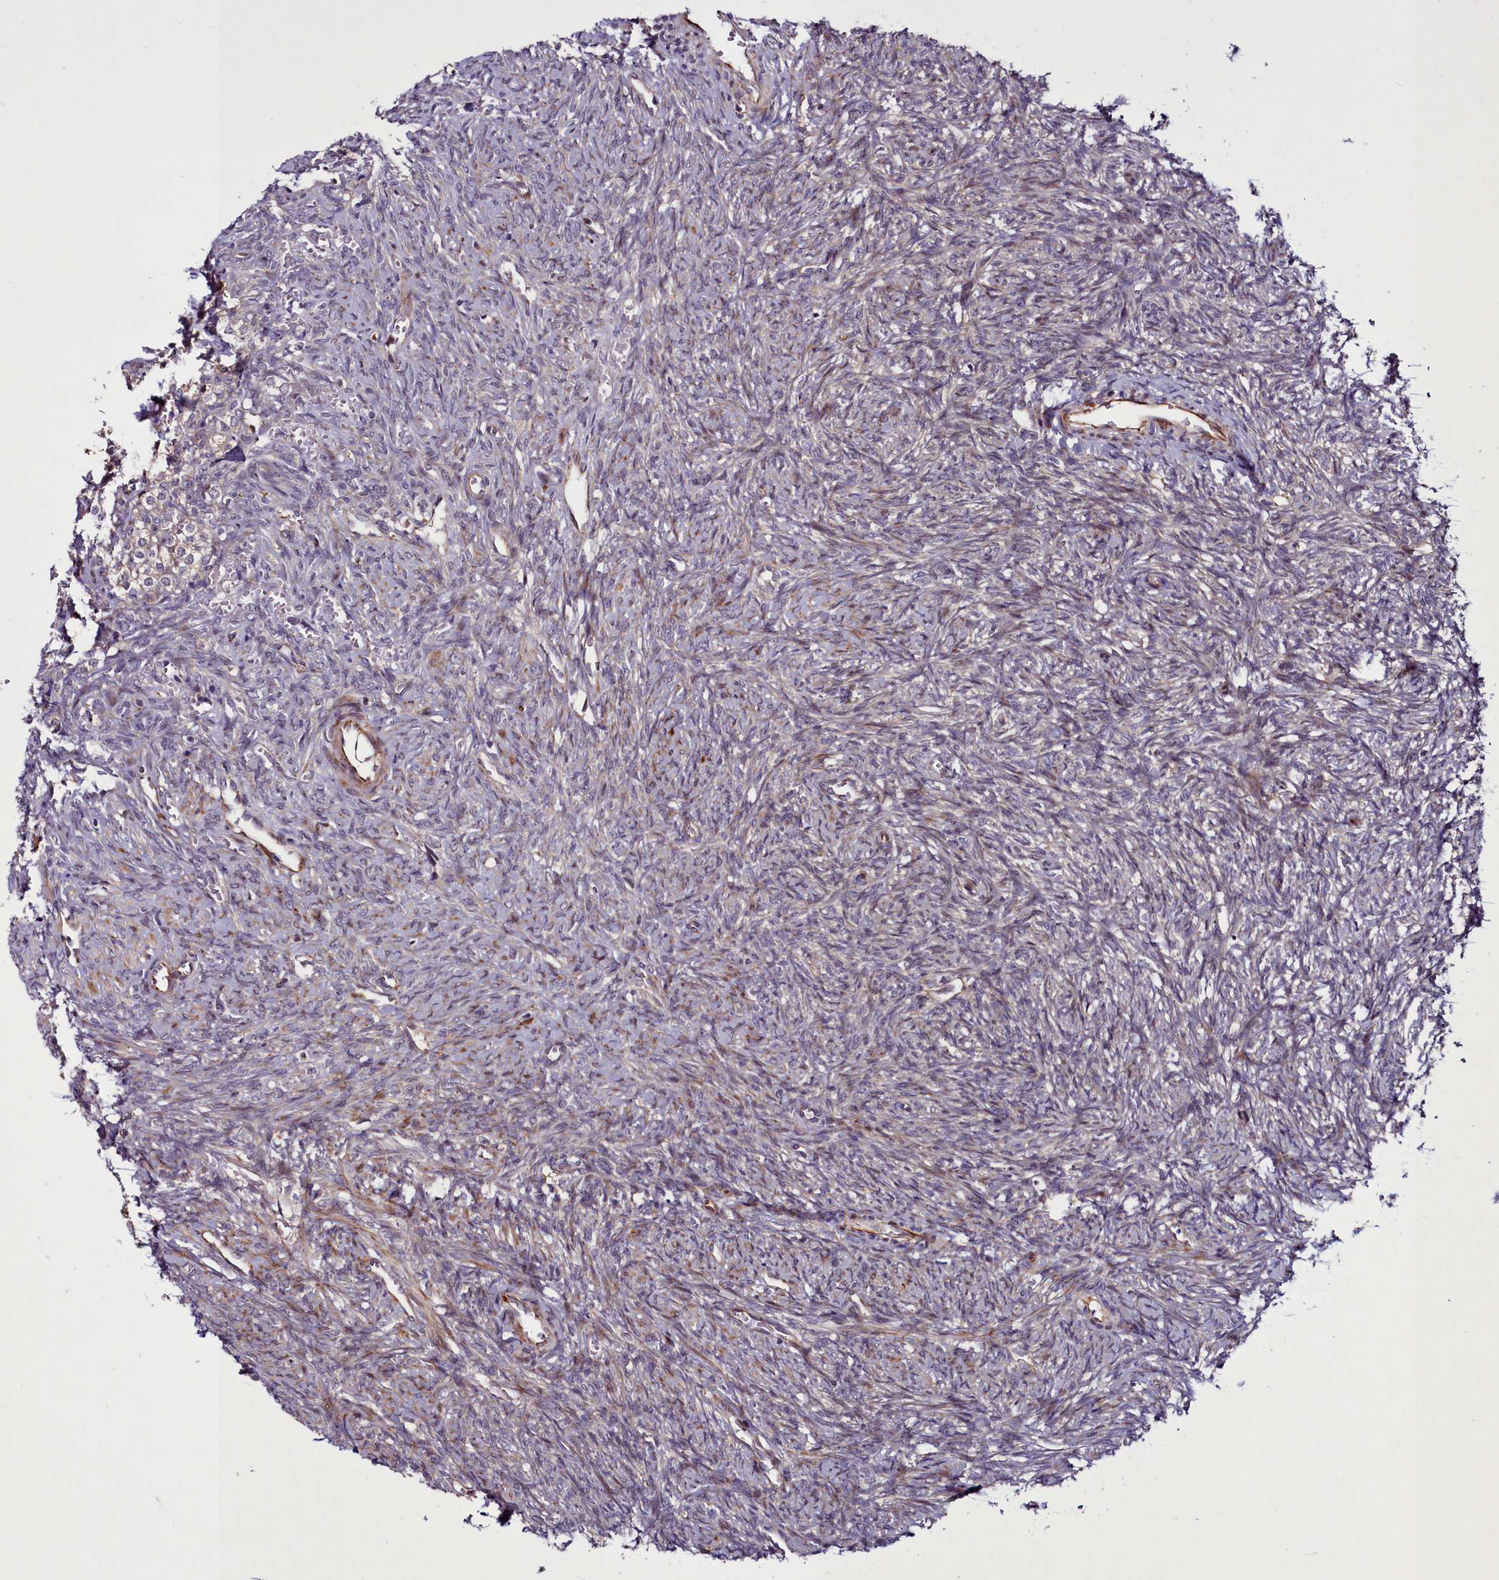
{"staining": {"intensity": "weak", "quantity": "<25%", "location": "cytoplasmic/membranous"}, "tissue": "ovary", "cell_type": "Ovarian stroma cells", "image_type": "normal", "snomed": [{"axis": "morphology", "description": "Normal tissue, NOS"}, {"axis": "topography", "description": "Ovary"}], "caption": "IHC image of benign human ovary stained for a protein (brown), which exhibits no staining in ovarian stroma cells.", "gene": "MCRIP1", "patient": {"sex": "female", "age": 41}}